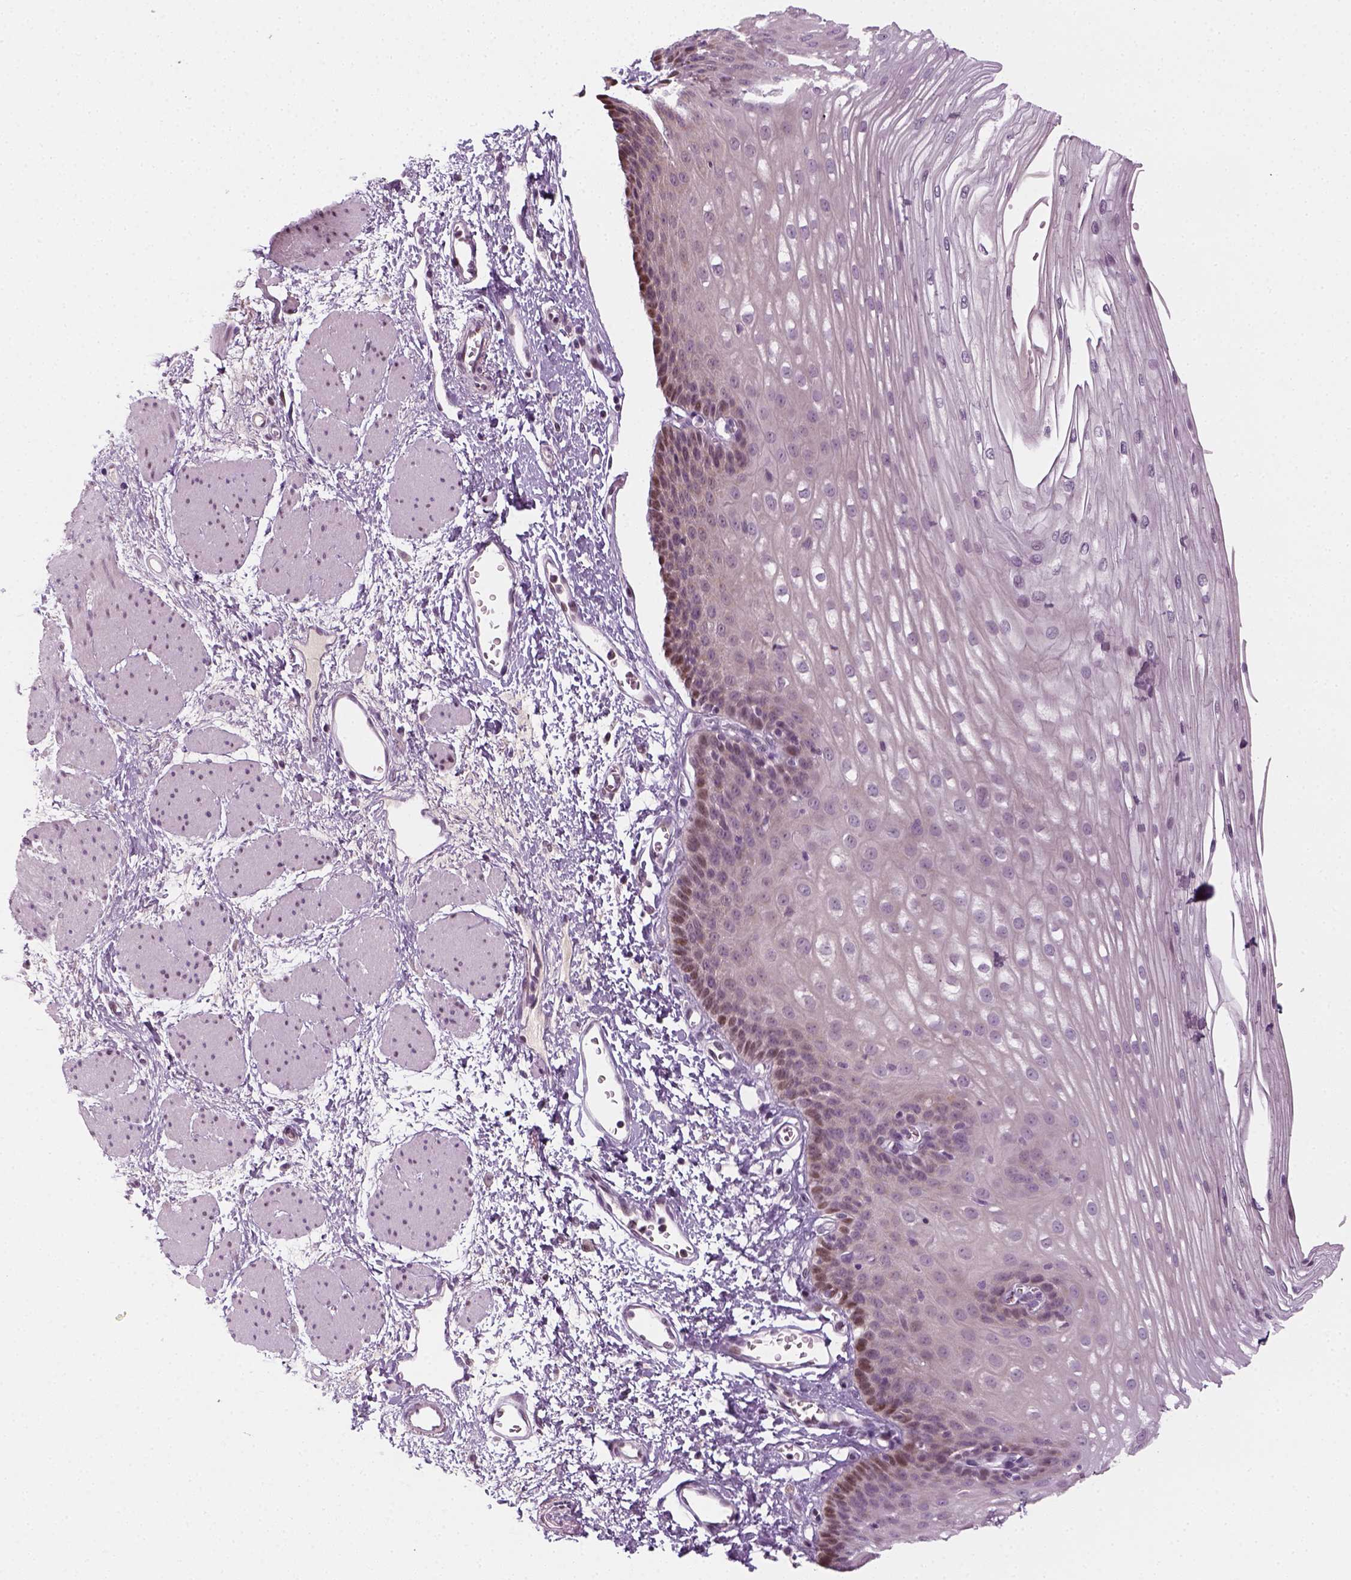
{"staining": {"intensity": "moderate", "quantity": "<25%", "location": "nuclear"}, "tissue": "esophagus", "cell_type": "Squamous epithelial cells", "image_type": "normal", "snomed": [{"axis": "morphology", "description": "Normal tissue, NOS"}, {"axis": "topography", "description": "Esophagus"}], "caption": "This photomicrograph demonstrates immunohistochemistry (IHC) staining of unremarkable human esophagus, with low moderate nuclear staining in approximately <25% of squamous epithelial cells.", "gene": "MAGEB3", "patient": {"sex": "male", "age": 62}}